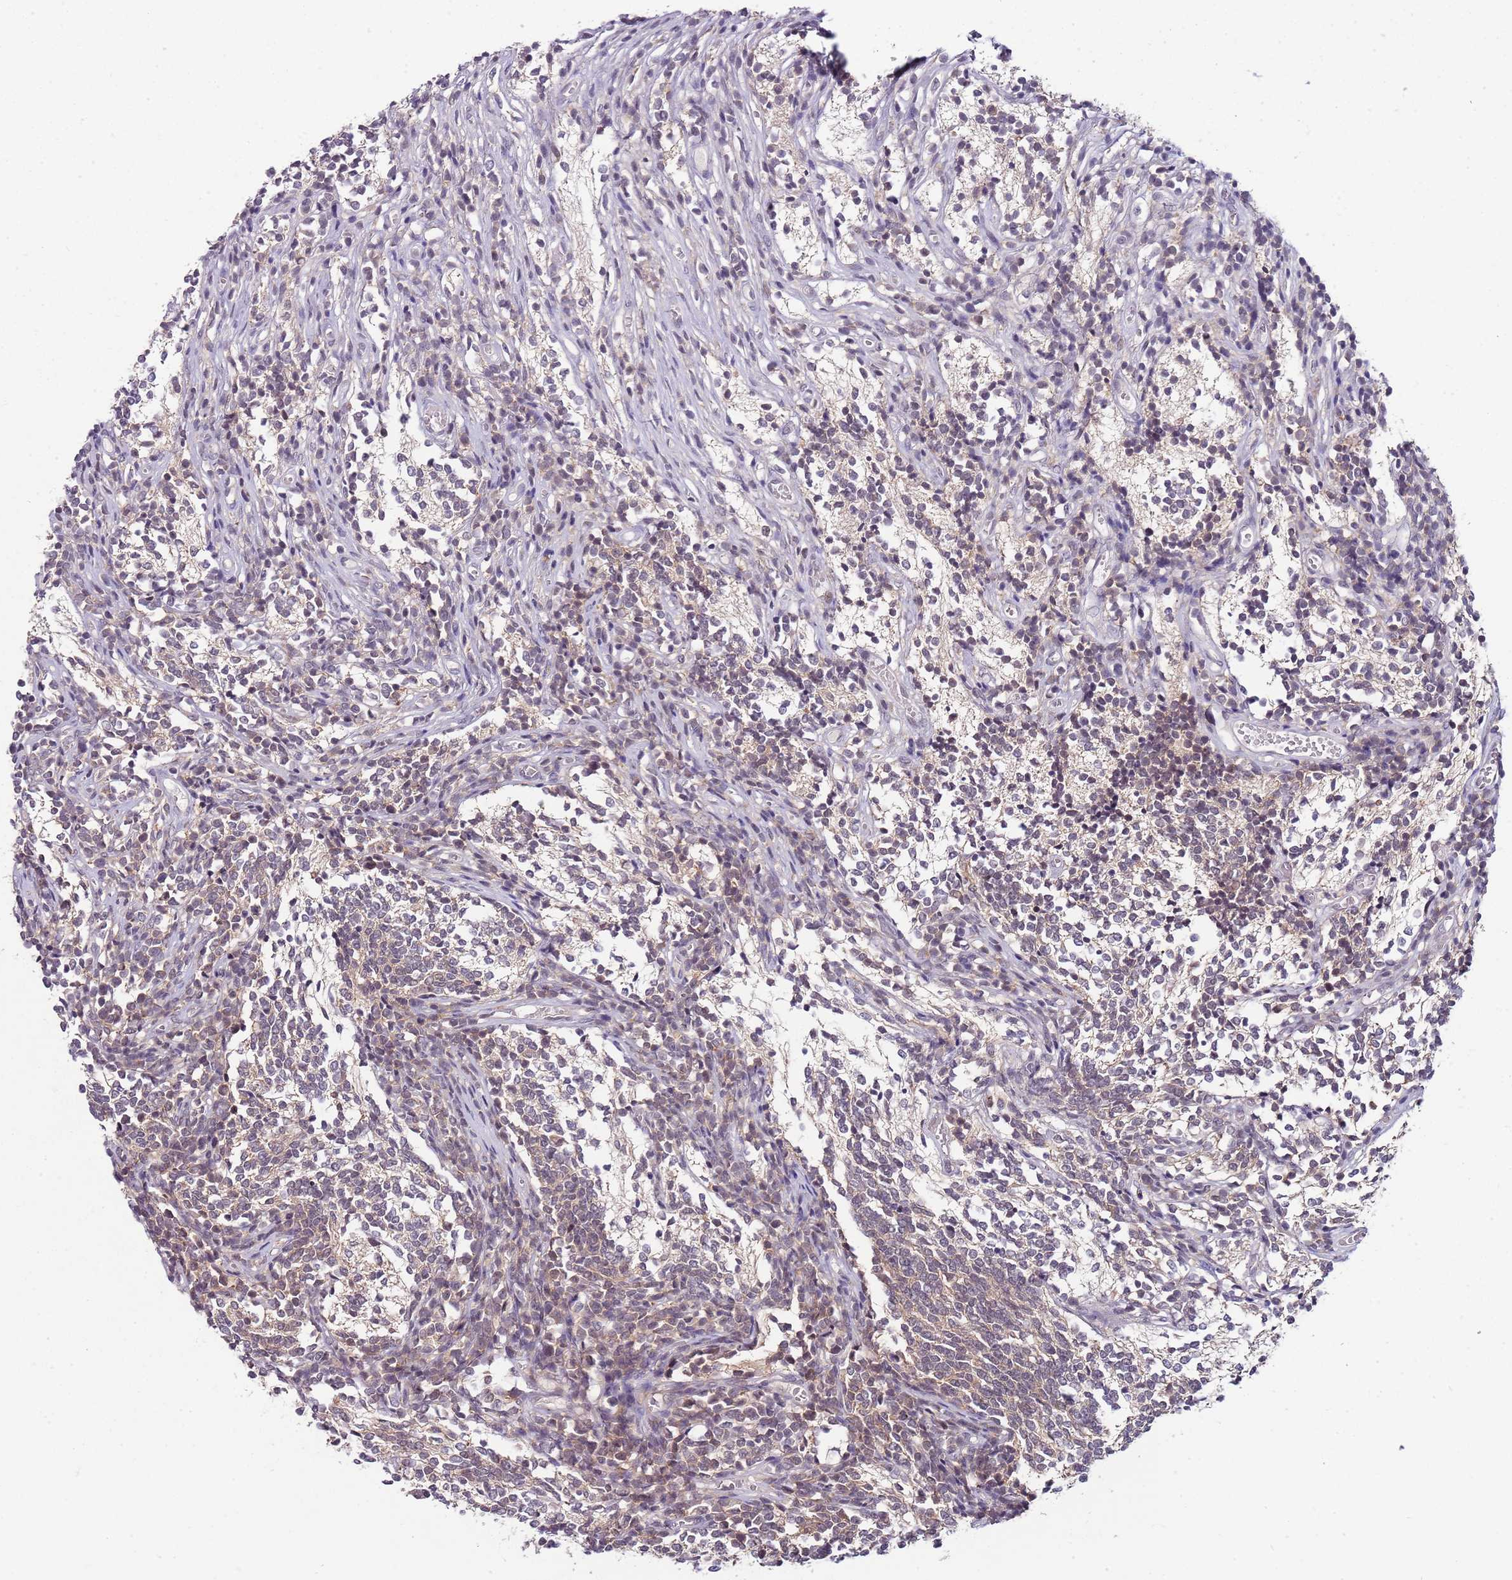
{"staining": {"intensity": "weak", "quantity": "25%-75%", "location": "cytoplasmic/membranous"}, "tissue": "glioma", "cell_type": "Tumor cells", "image_type": "cancer", "snomed": [{"axis": "morphology", "description": "Glioma, malignant, Low grade"}, {"axis": "topography", "description": "Brain"}], "caption": "This micrograph demonstrates immunohistochemistry (IHC) staining of glioma, with low weak cytoplasmic/membranous positivity in about 25%-75% of tumor cells.", "gene": "FBXL22", "patient": {"sex": "female", "age": 1}}